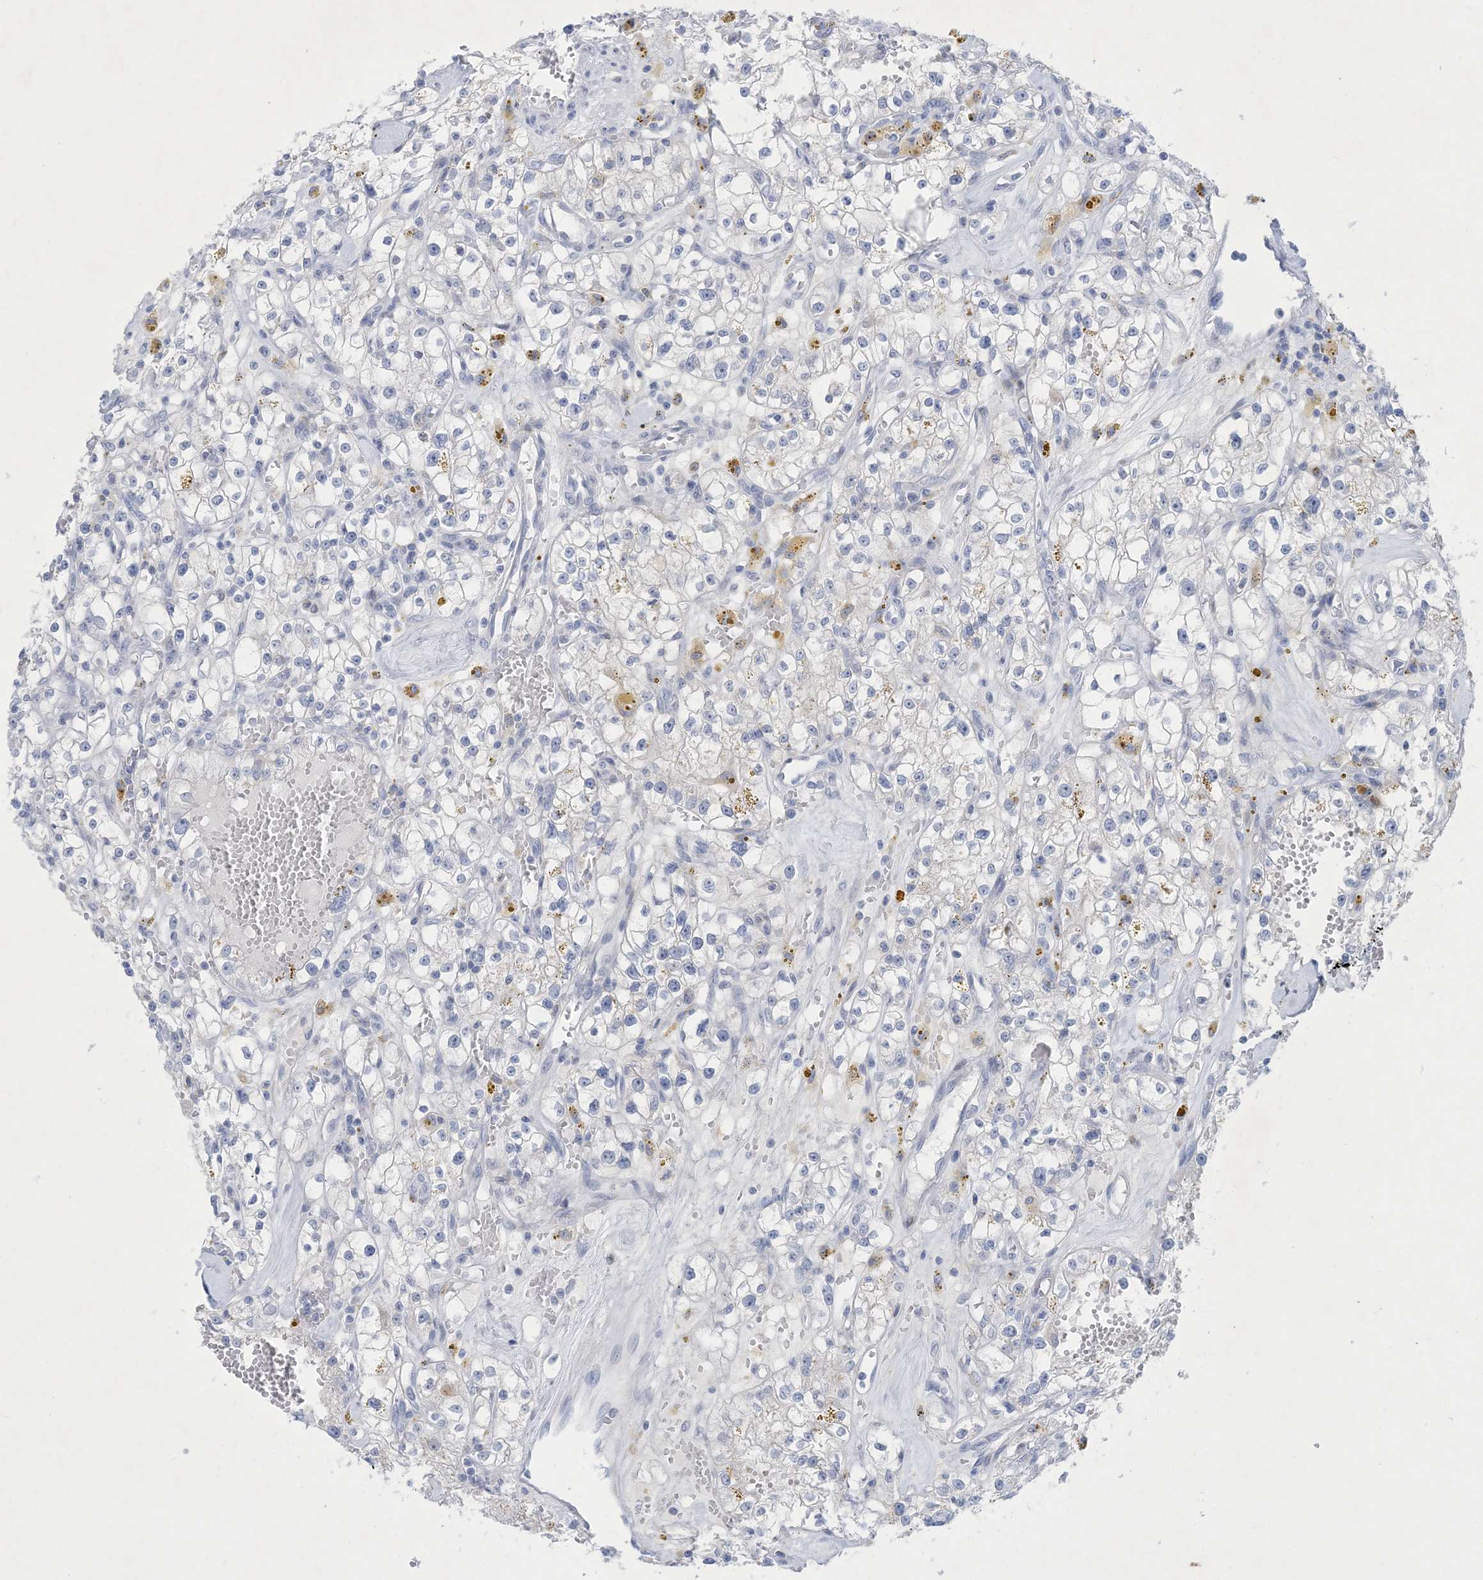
{"staining": {"intensity": "negative", "quantity": "none", "location": "none"}, "tissue": "renal cancer", "cell_type": "Tumor cells", "image_type": "cancer", "snomed": [{"axis": "morphology", "description": "Adenocarcinoma, NOS"}, {"axis": "topography", "description": "Kidney"}], "caption": "The image reveals no significant positivity in tumor cells of renal cancer (adenocarcinoma).", "gene": "GABRG1", "patient": {"sex": "male", "age": 56}}